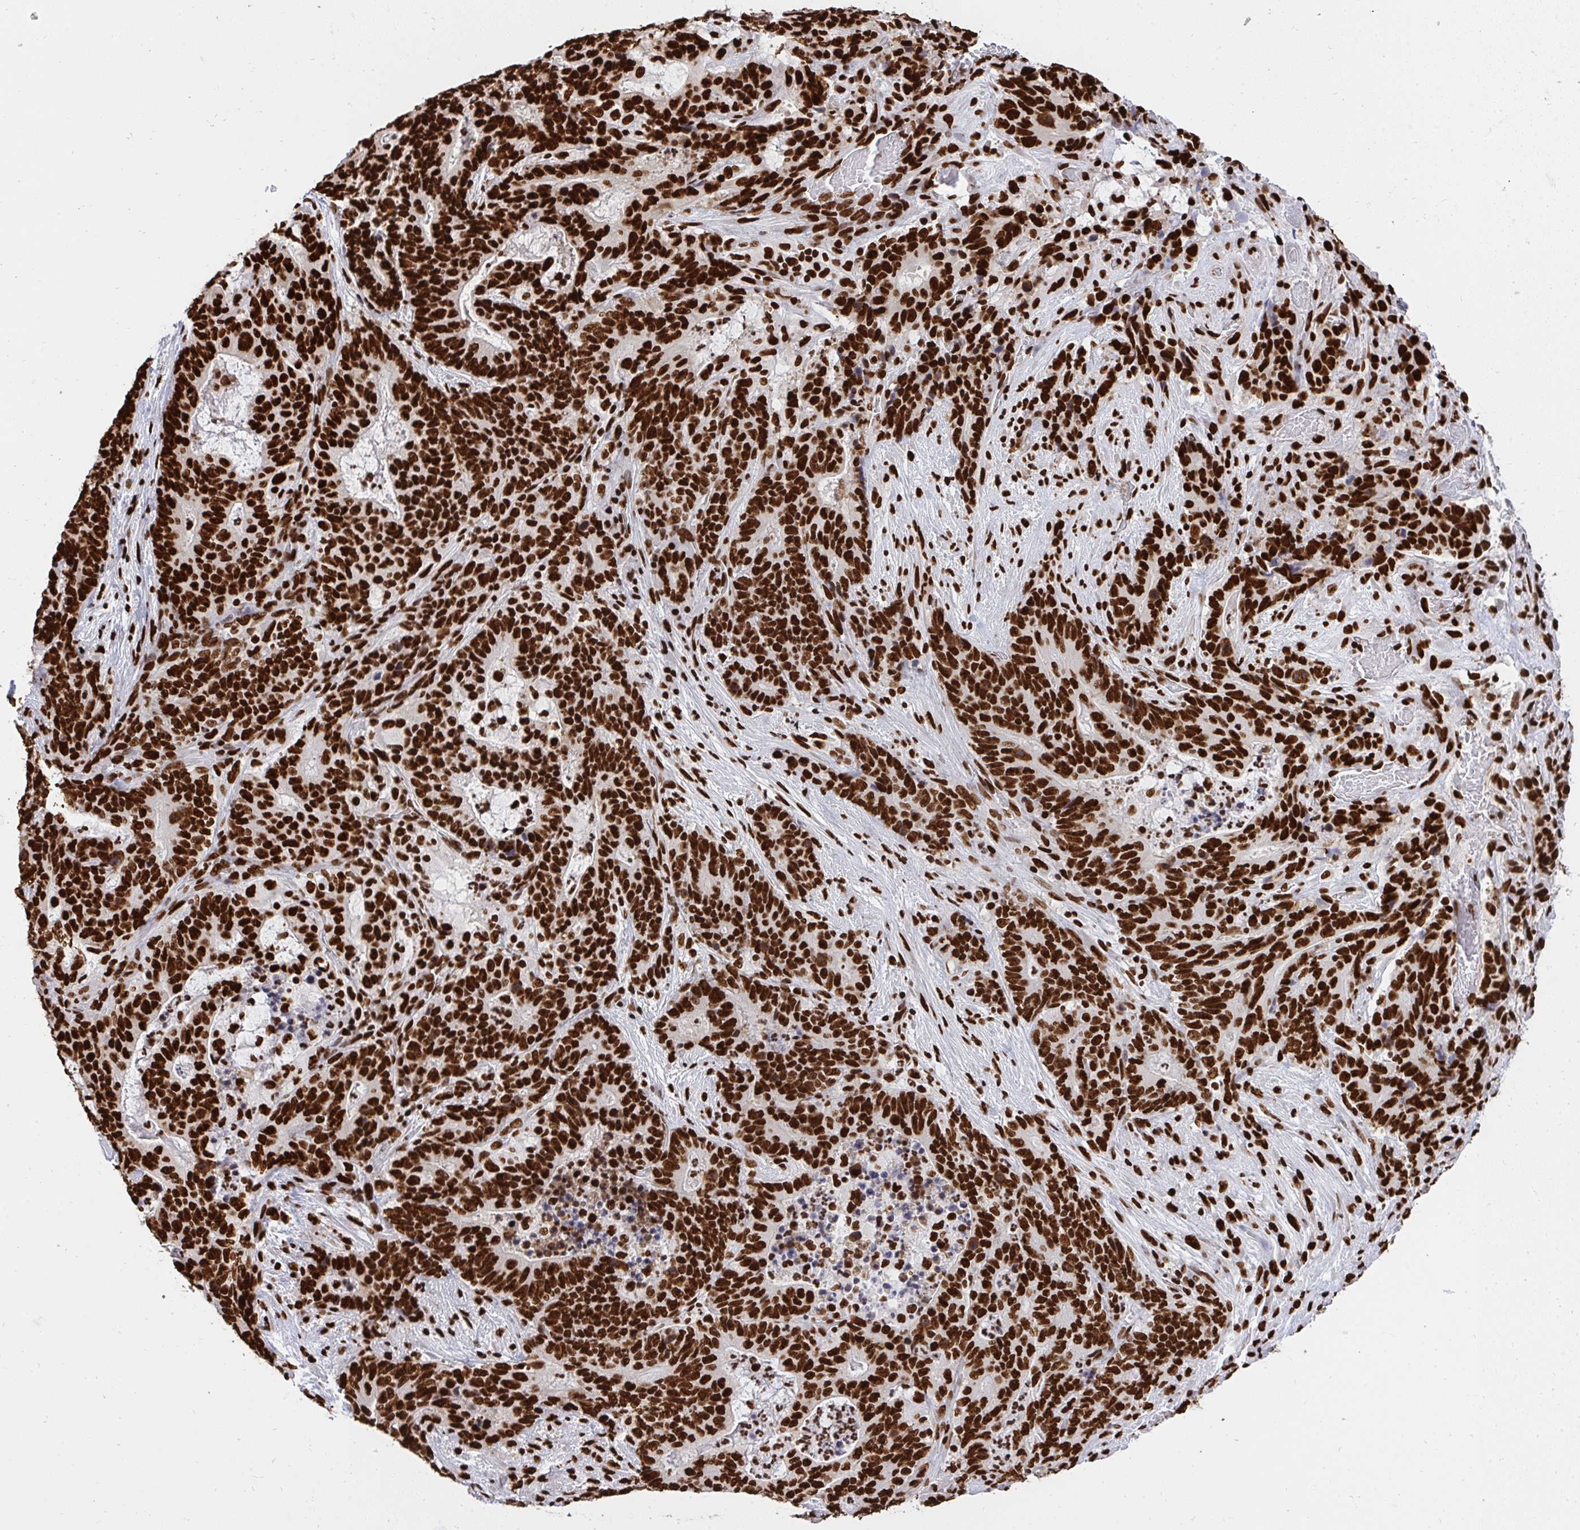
{"staining": {"intensity": "strong", "quantity": ">75%", "location": "nuclear"}, "tissue": "stomach cancer", "cell_type": "Tumor cells", "image_type": "cancer", "snomed": [{"axis": "morphology", "description": "Normal tissue, NOS"}, {"axis": "morphology", "description": "Adenocarcinoma, NOS"}, {"axis": "topography", "description": "Stomach"}], "caption": "Tumor cells display high levels of strong nuclear staining in approximately >75% of cells in human stomach cancer.", "gene": "HNRNPL", "patient": {"sex": "female", "age": 64}}